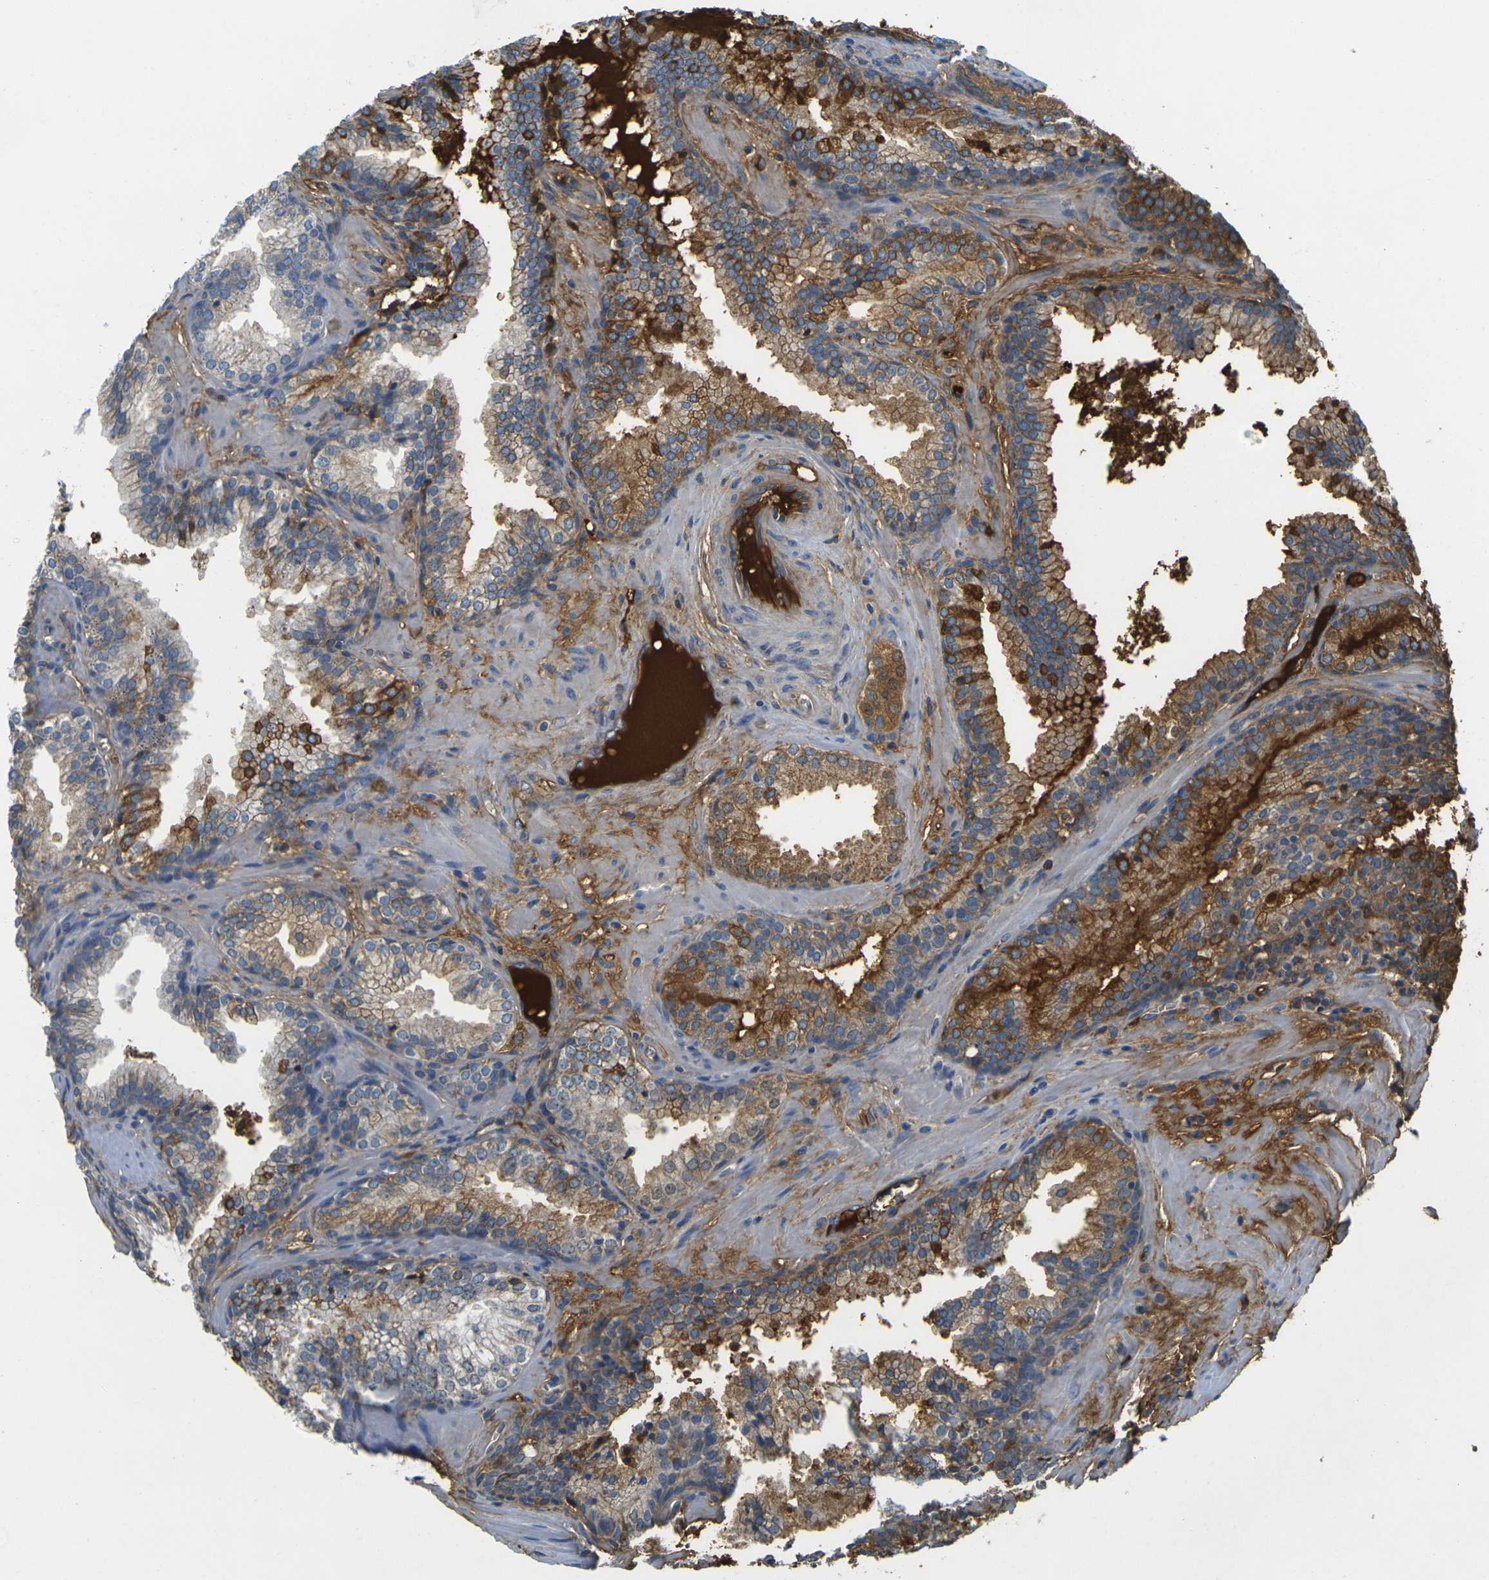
{"staining": {"intensity": "moderate", "quantity": ">75%", "location": "cytoplasmic/membranous"}, "tissue": "prostate cancer", "cell_type": "Tumor cells", "image_type": "cancer", "snomed": [{"axis": "morphology", "description": "Adenocarcinoma, Low grade"}, {"axis": "topography", "description": "Prostate"}], "caption": "DAB immunohistochemical staining of prostate cancer (adenocarcinoma (low-grade)) displays moderate cytoplasmic/membranous protein positivity in about >75% of tumor cells.", "gene": "PLCD1", "patient": {"sex": "male", "age": 60}}